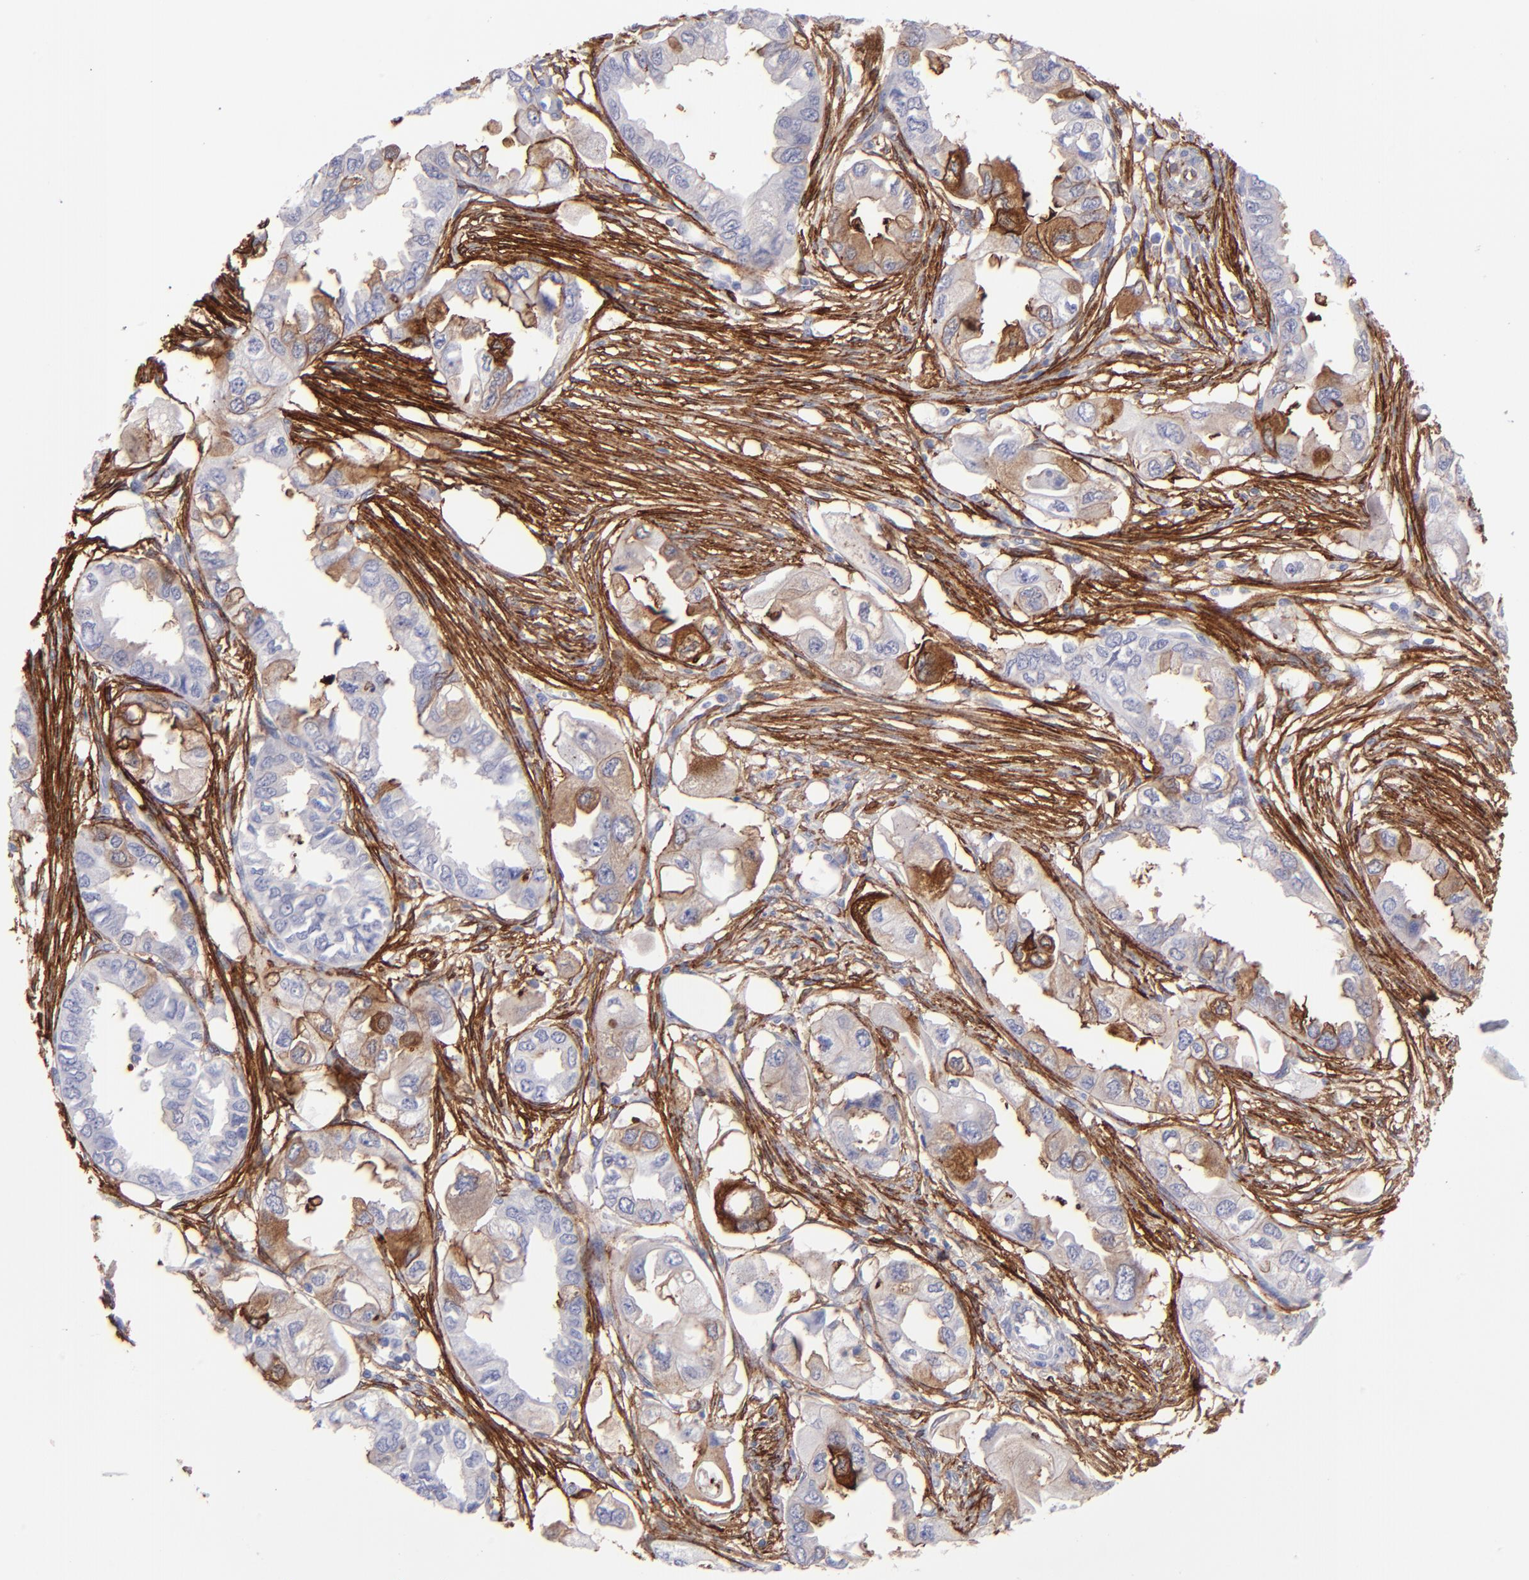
{"staining": {"intensity": "negative", "quantity": "none", "location": "none"}, "tissue": "endometrial cancer", "cell_type": "Tumor cells", "image_type": "cancer", "snomed": [{"axis": "morphology", "description": "Adenocarcinoma, NOS"}, {"axis": "topography", "description": "Endometrium"}], "caption": "DAB immunohistochemical staining of human endometrial cancer (adenocarcinoma) displays no significant staining in tumor cells. The staining is performed using DAB brown chromogen with nuclei counter-stained in using hematoxylin.", "gene": "AHNAK2", "patient": {"sex": "female", "age": 67}}